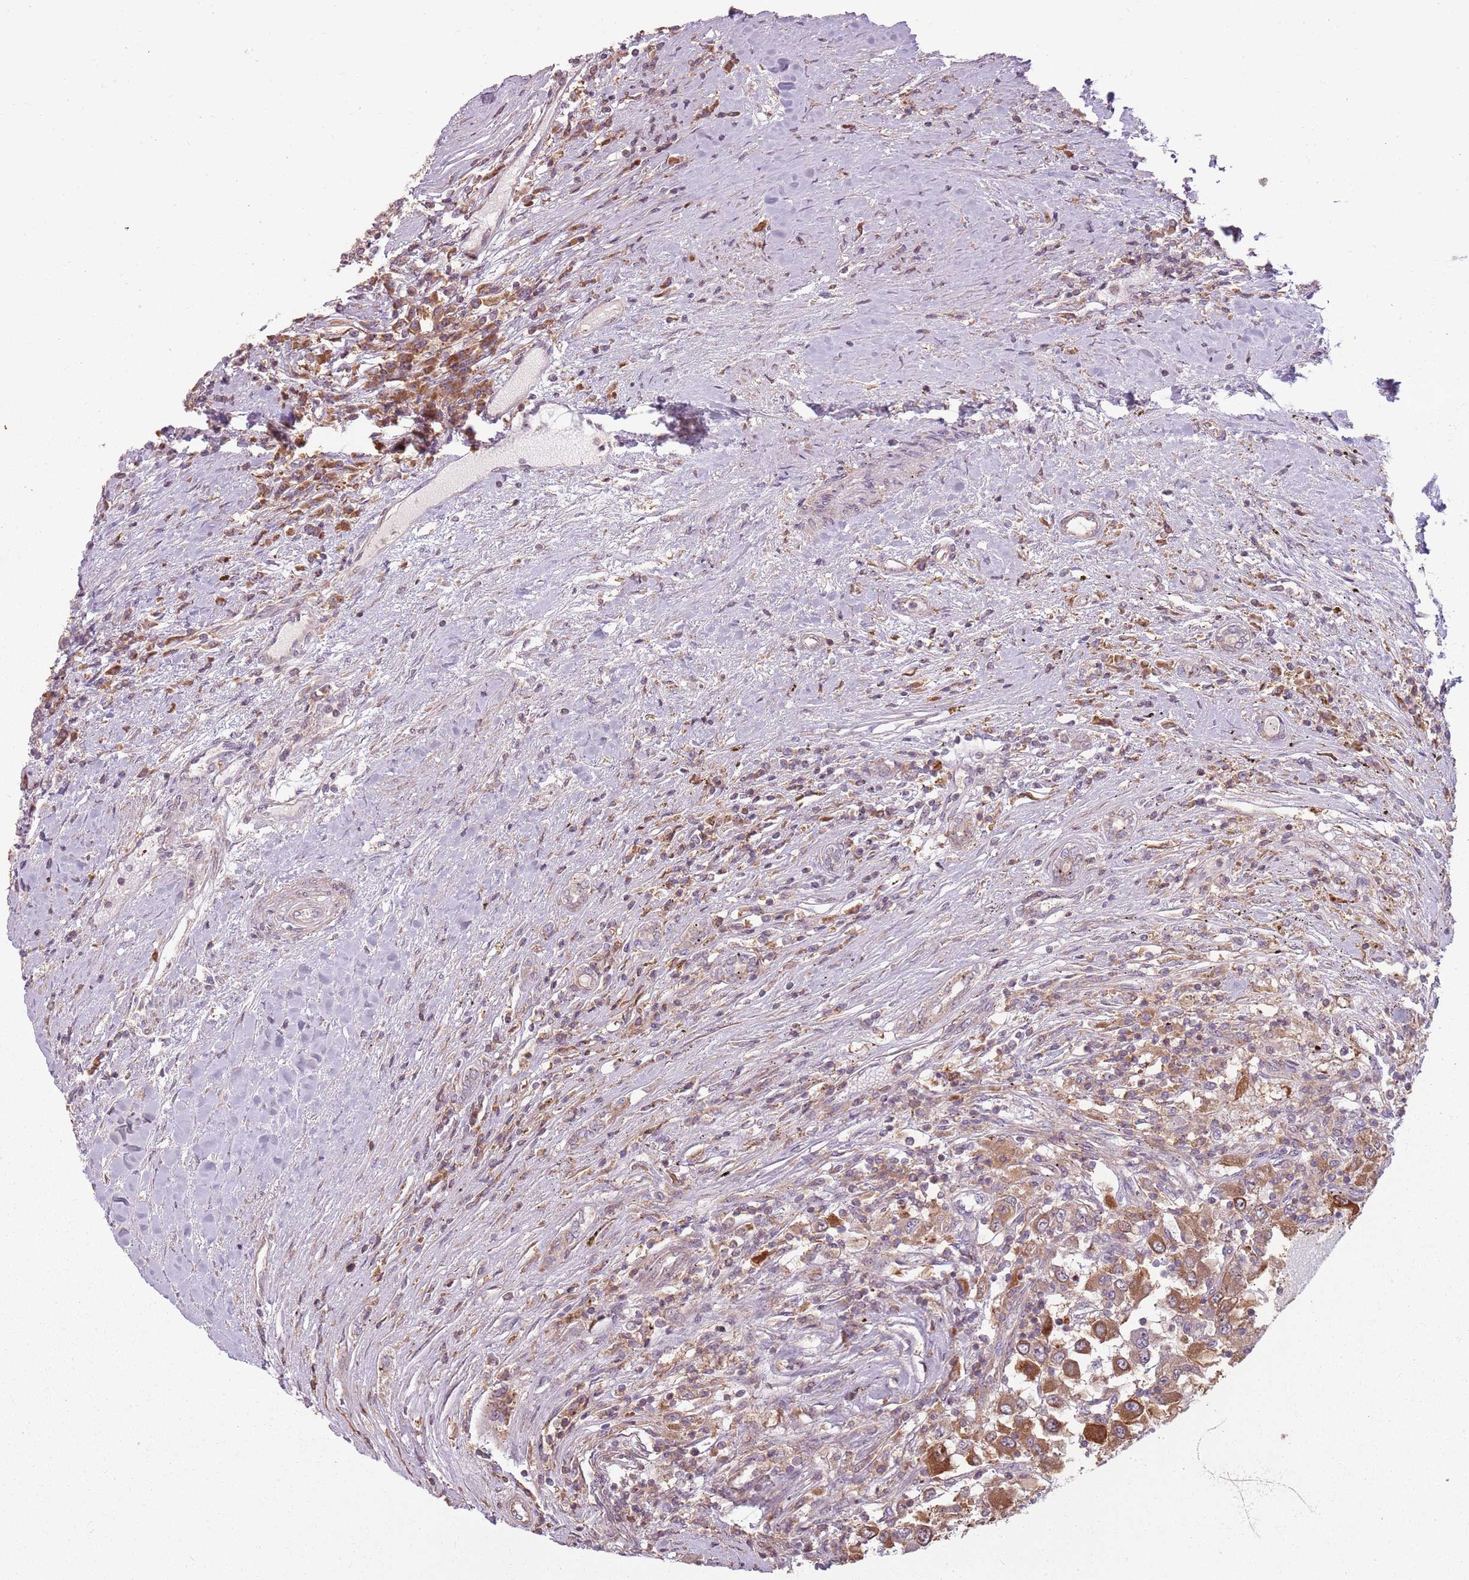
{"staining": {"intensity": "moderate", "quantity": ">75%", "location": "cytoplasmic/membranous"}, "tissue": "renal cancer", "cell_type": "Tumor cells", "image_type": "cancer", "snomed": [{"axis": "morphology", "description": "Adenocarcinoma, NOS"}, {"axis": "topography", "description": "Kidney"}], "caption": "This histopathology image displays IHC staining of renal adenocarcinoma, with medium moderate cytoplasmic/membranous expression in about >75% of tumor cells.", "gene": "RPL21", "patient": {"sex": "female", "age": 67}}